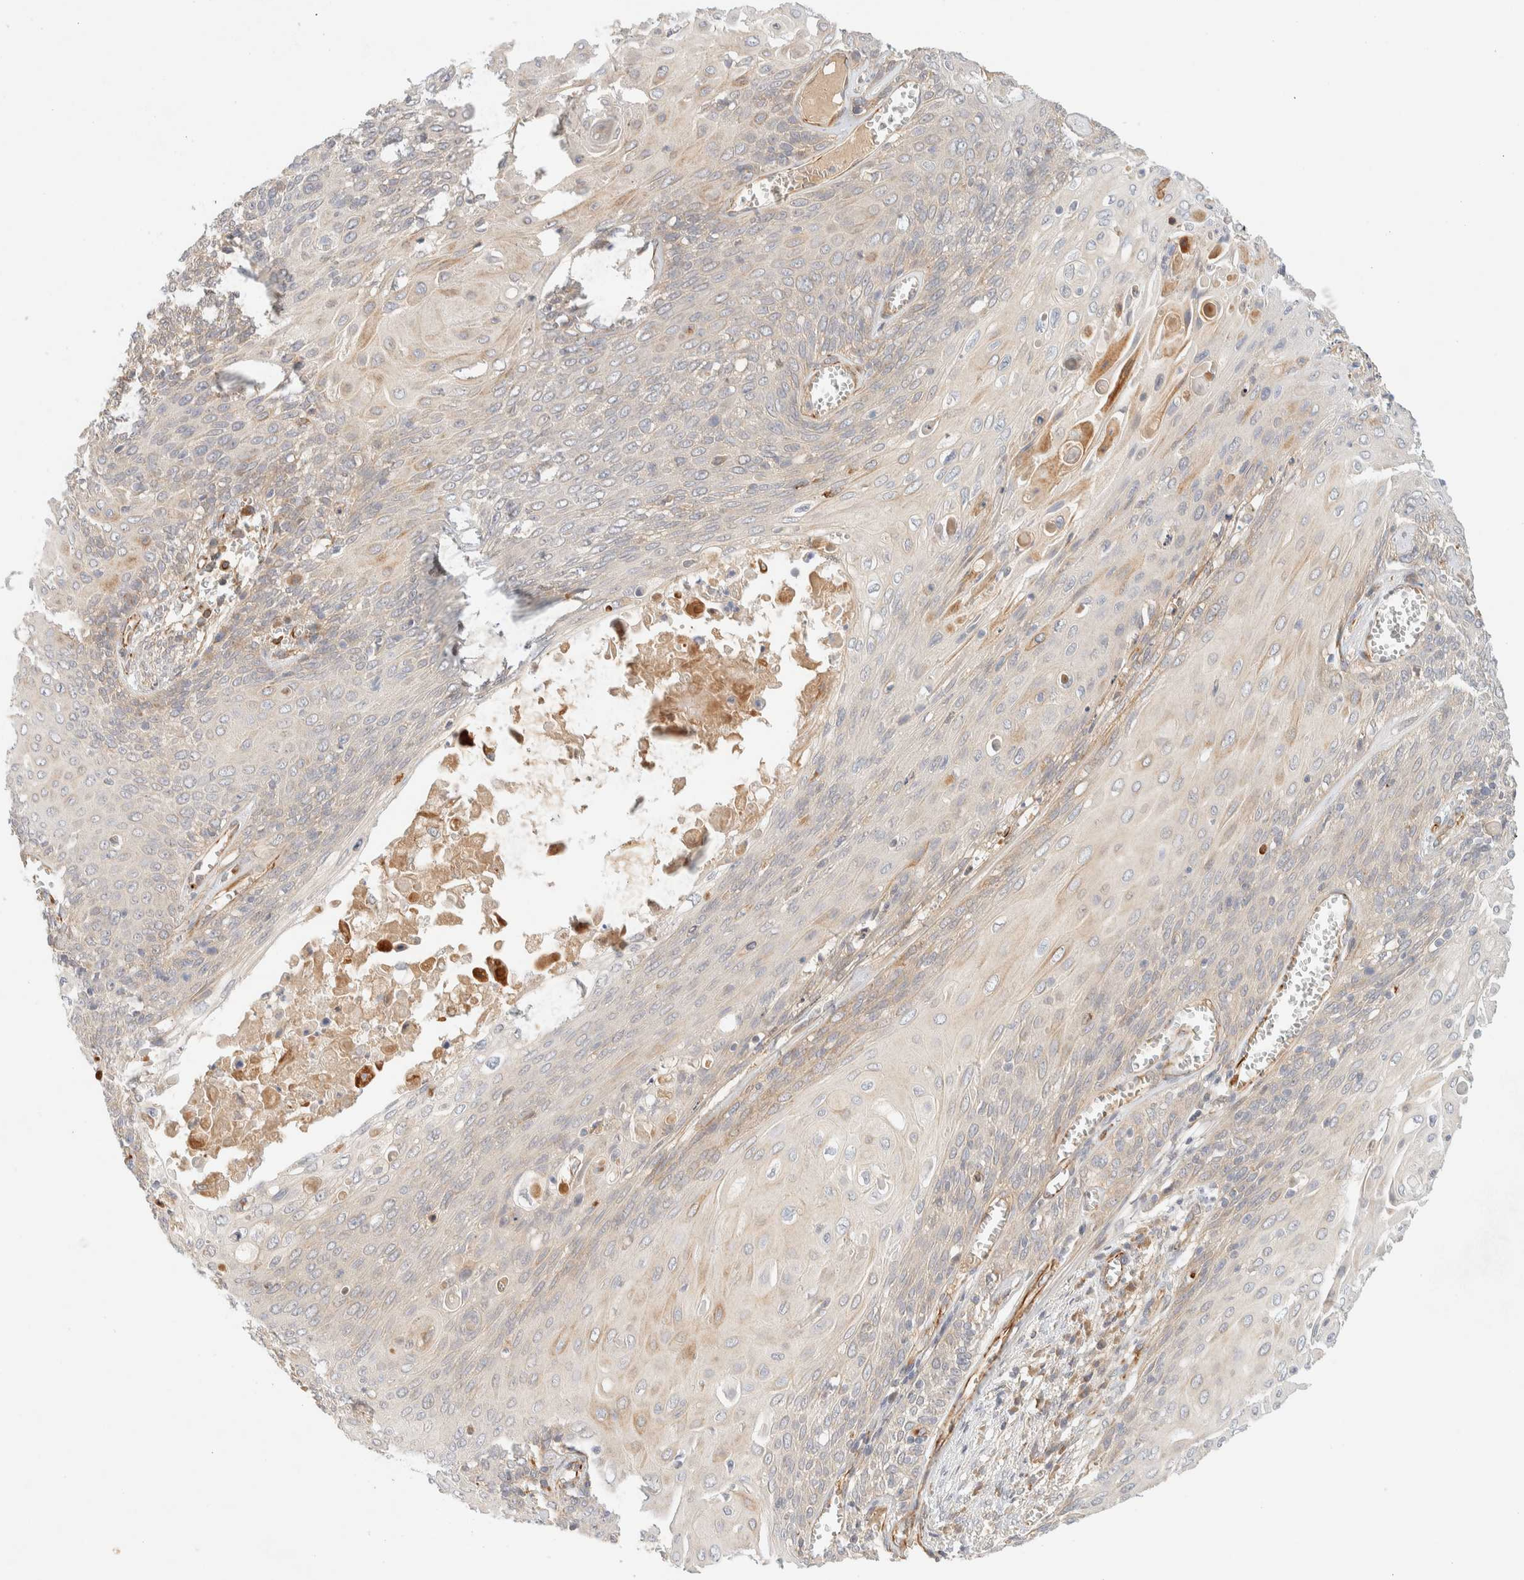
{"staining": {"intensity": "weak", "quantity": "25%-75%", "location": "cytoplasmic/membranous"}, "tissue": "cervical cancer", "cell_type": "Tumor cells", "image_type": "cancer", "snomed": [{"axis": "morphology", "description": "Squamous cell carcinoma, NOS"}, {"axis": "topography", "description": "Cervix"}], "caption": "Cervical cancer stained with IHC demonstrates weak cytoplasmic/membranous staining in about 25%-75% of tumor cells.", "gene": "FAT1", "patient": {"sex": "female", "age": 39}}